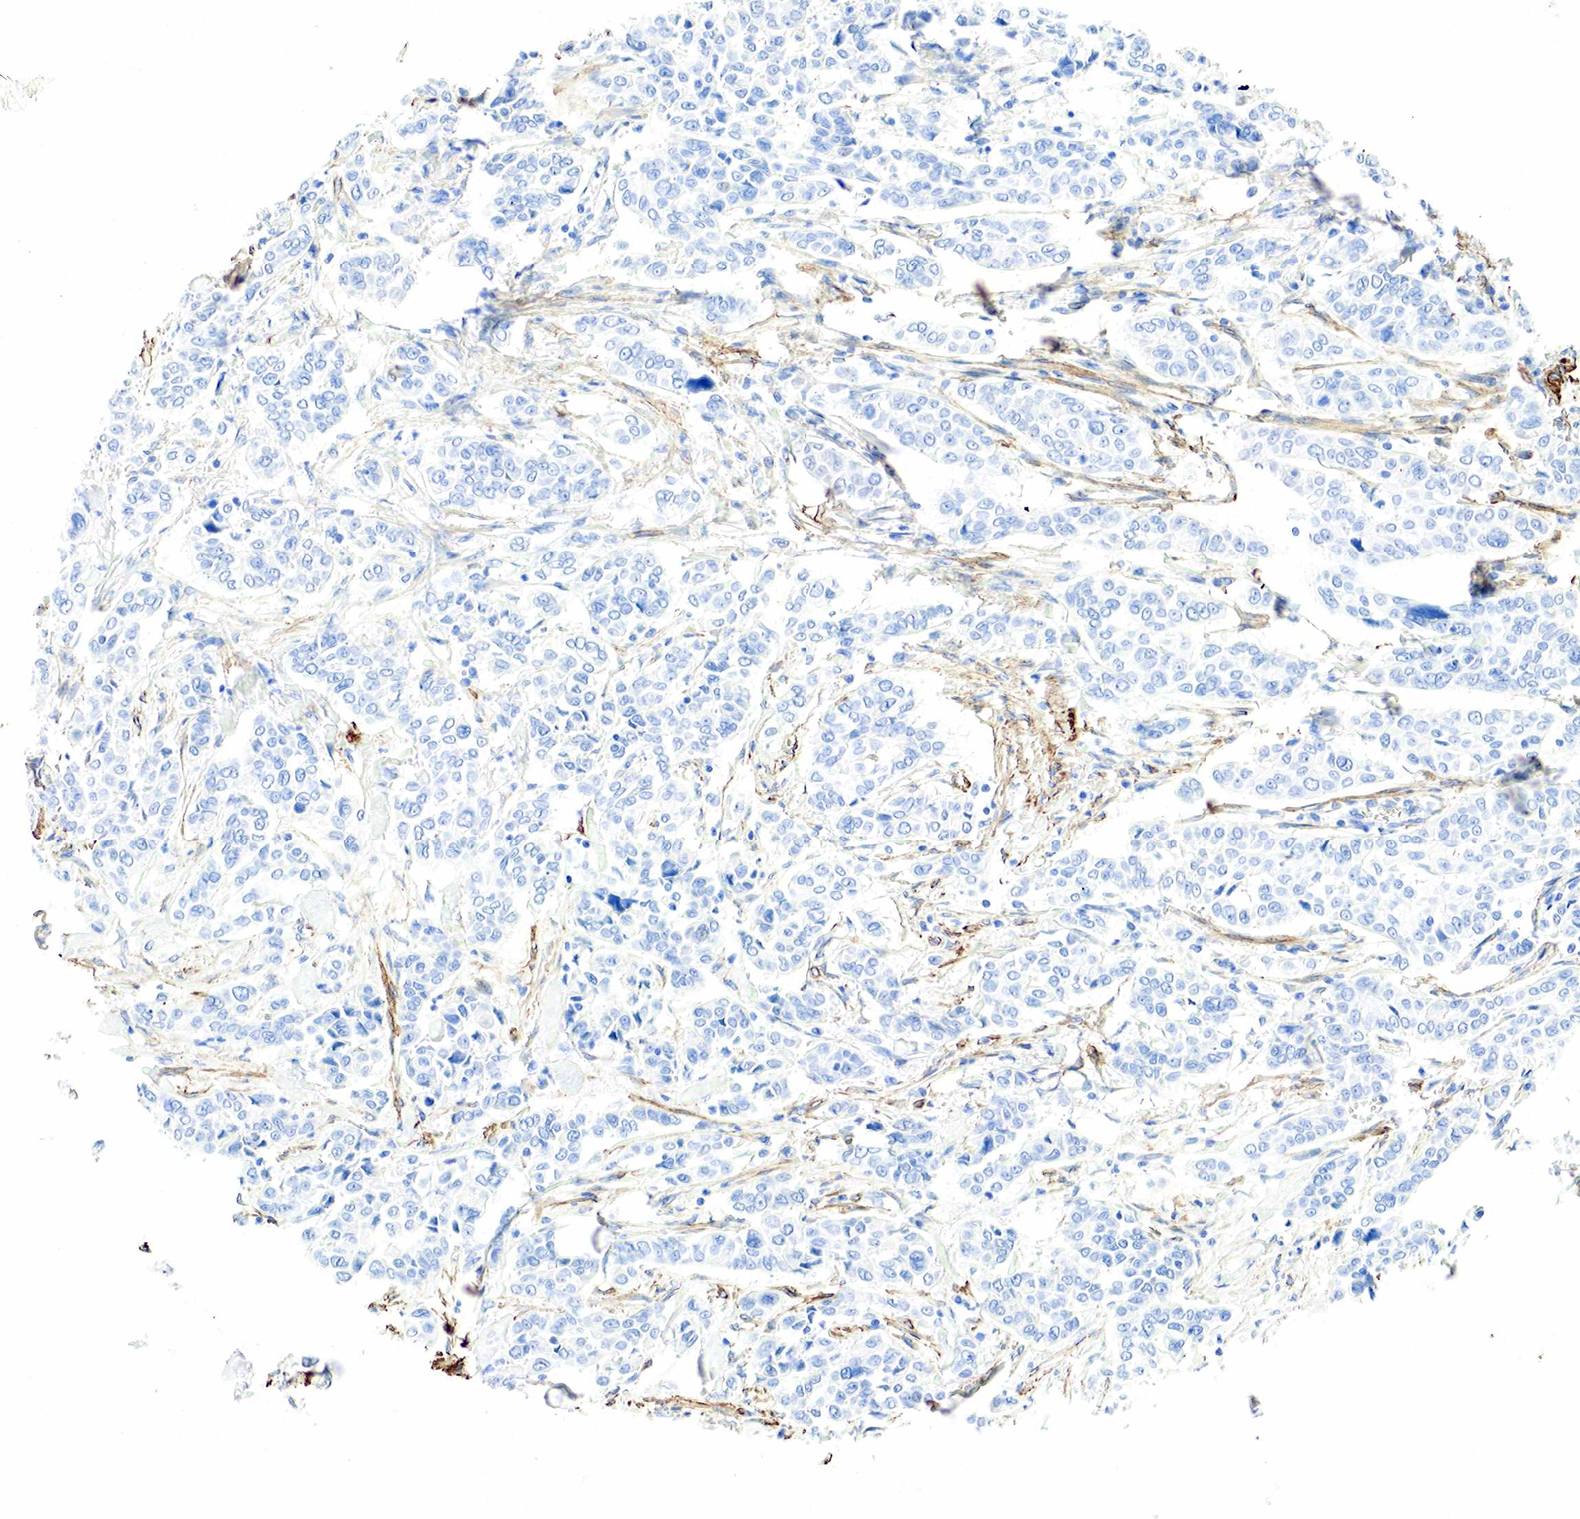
{"staining": {"intensity": "negative", "quantity": "none", "location": "none"}, "tissue": "pancreatic cancer", "cell_type": "Tumor cells", "image_type": "cancer", "snomed": [{"axis": "morphology", "description": "Adenocarcinoma, NOS"}, {"axis": "topography", "description": "Pancreas"}], "caption": "Immunohistochemistry (IHC) photomicrograph of adenocarcinoma (pancreatic) stained for a protein (brown), which displays no expression in tumor cells. (Brightfield microscopy of DAB immunohistochemistry (IHC) at high magnification).", "gene": "ACTA1", "patient": {"sex": "male", "age": 58}}